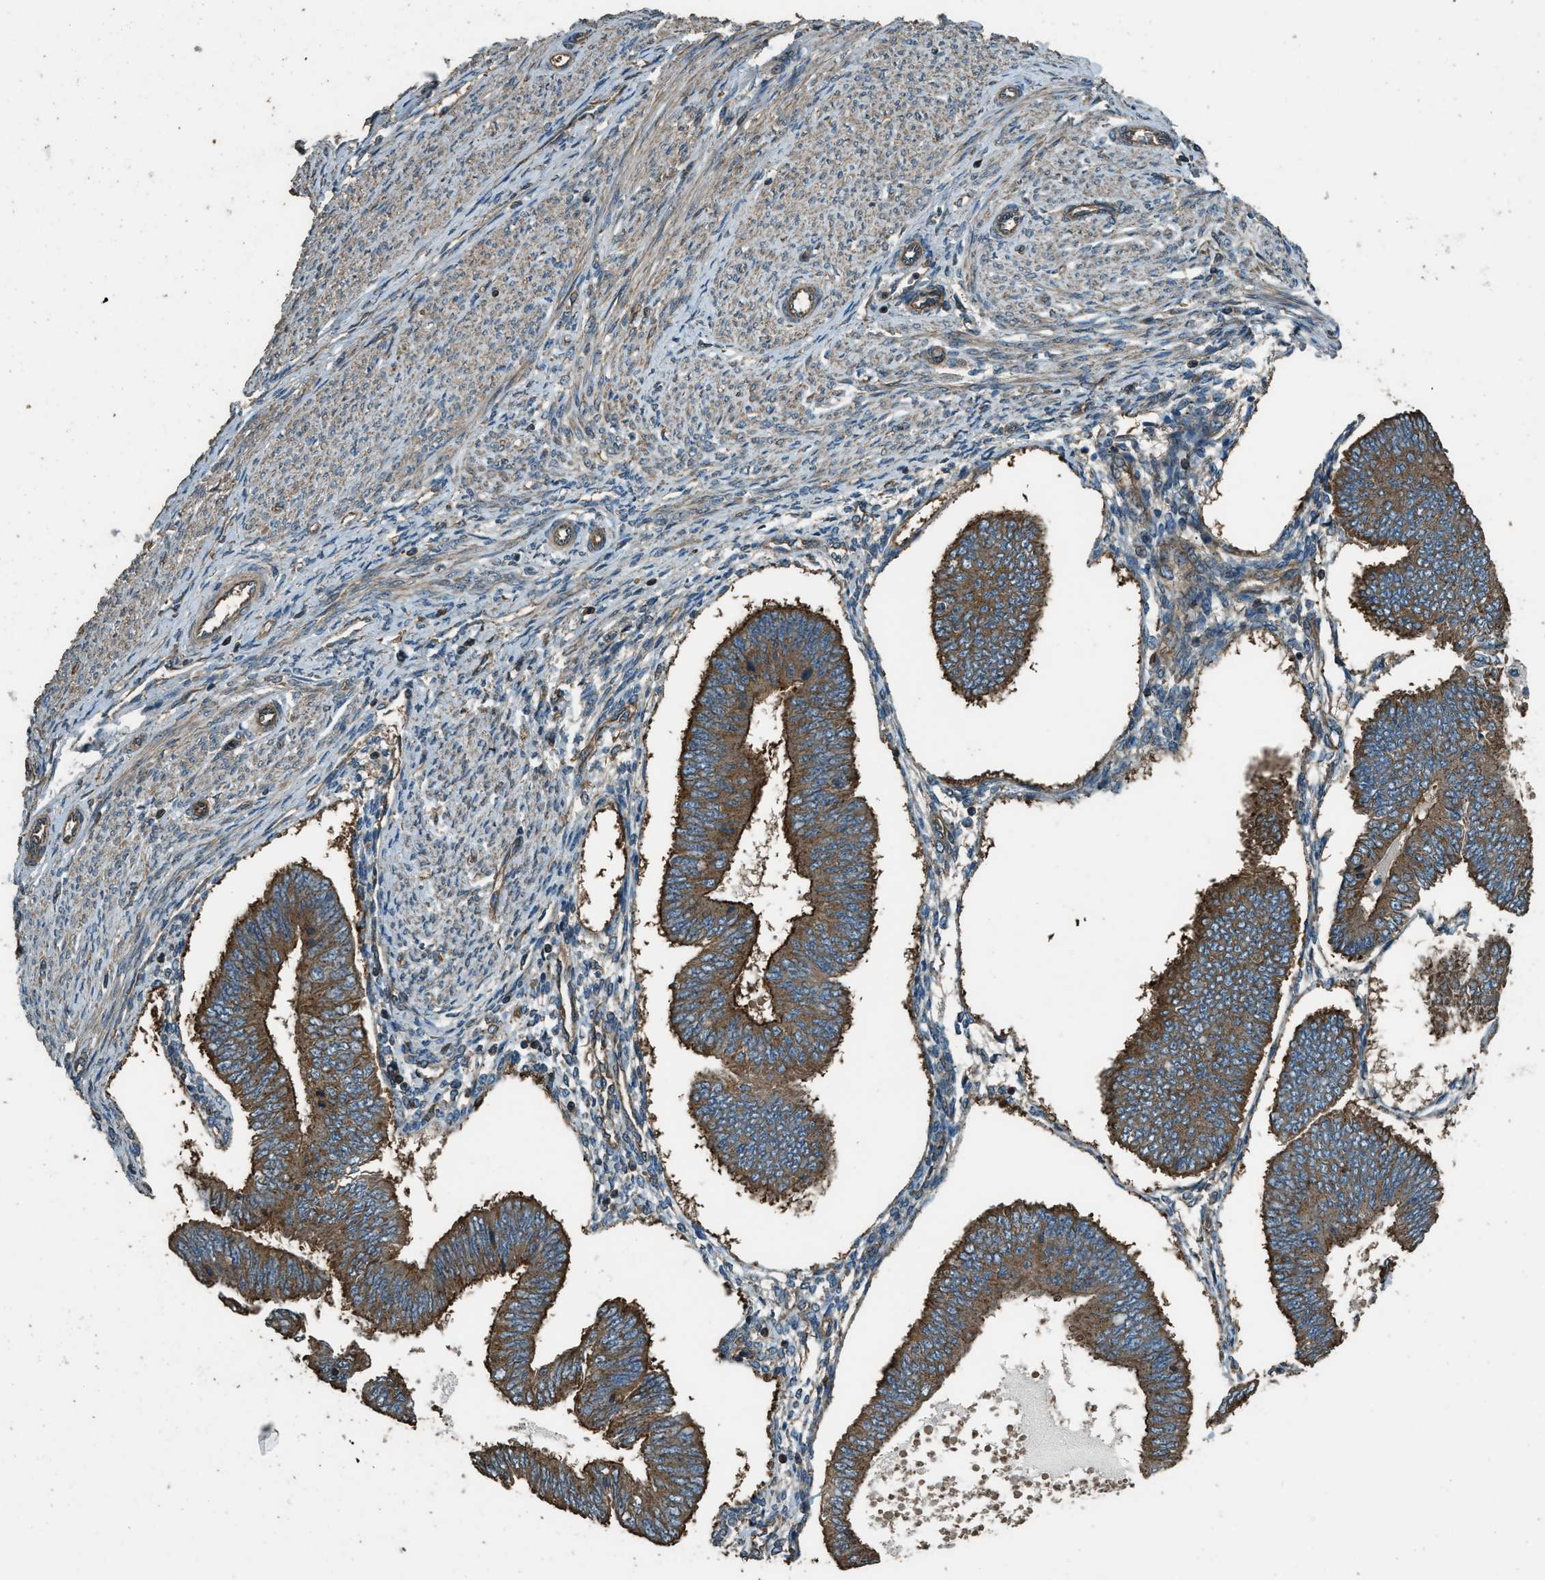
{"staining": {"intensity": "strong", "quantity": ">75%", "location": "cytoplasmic/membranous"}, "tissue": "endometrial cancer", "cell_type": "Tumor cells", "image_type": "cancer", "snomed": [{"axis": "morphology", "description": "Adenocarcinoma, NOS"}, {"axis": "topography", "description": "Endometrium"}], "caption": "Endometrial cancer was stained to show a protein in brown. There is high levels of strong cytoplasmic/membranous positivity in approximately >75% of tumor cells. (IHC, brightfield microscopy, high magnification).", "gene": "MARS1", "patient": {"sex": "female", "age": 58}}